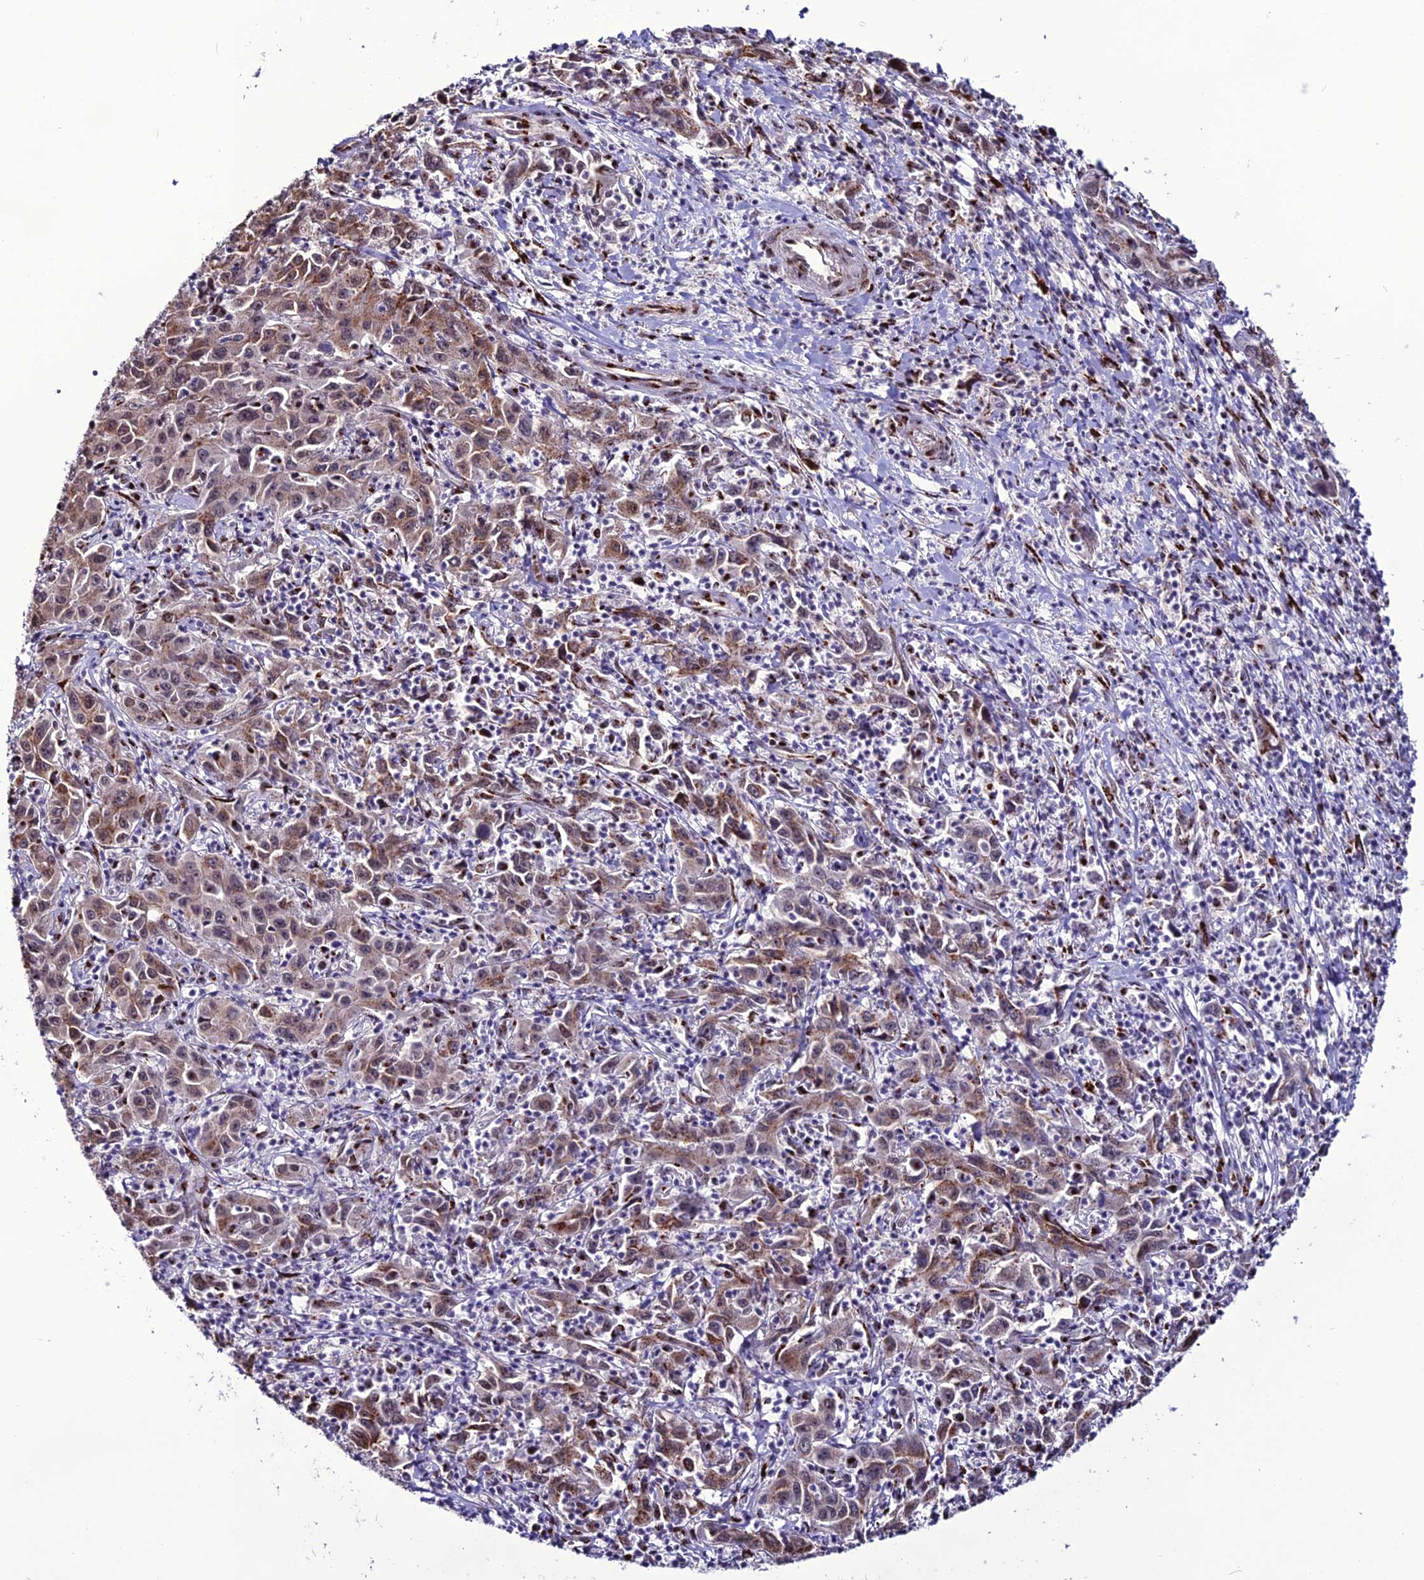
{"staining": {"intensity": "moderate", "quantity": ">75%", "location": "cytoplasmic/membranous,nuclear"}, "tissue": "liver cancer", "cell_type": "Tumor cells", "image_type": "cancer", "snomed": [{"axis": "morphology", "description": "Carcinoma, Hepatocellular, NOS"}, {"axis": "topography", "description": "Liver"}], "caption": "A high-resolution histopathology image shows immunohistochemistry (IHC) staining of hepatocellular carcinoma (liver), which displays moderate cytoplasmic/membranous and nuclear staining in approximately >75% of tumor cells.", "gene": "PLEKHA4", "patient": {"sex": "male", "age": 63}}